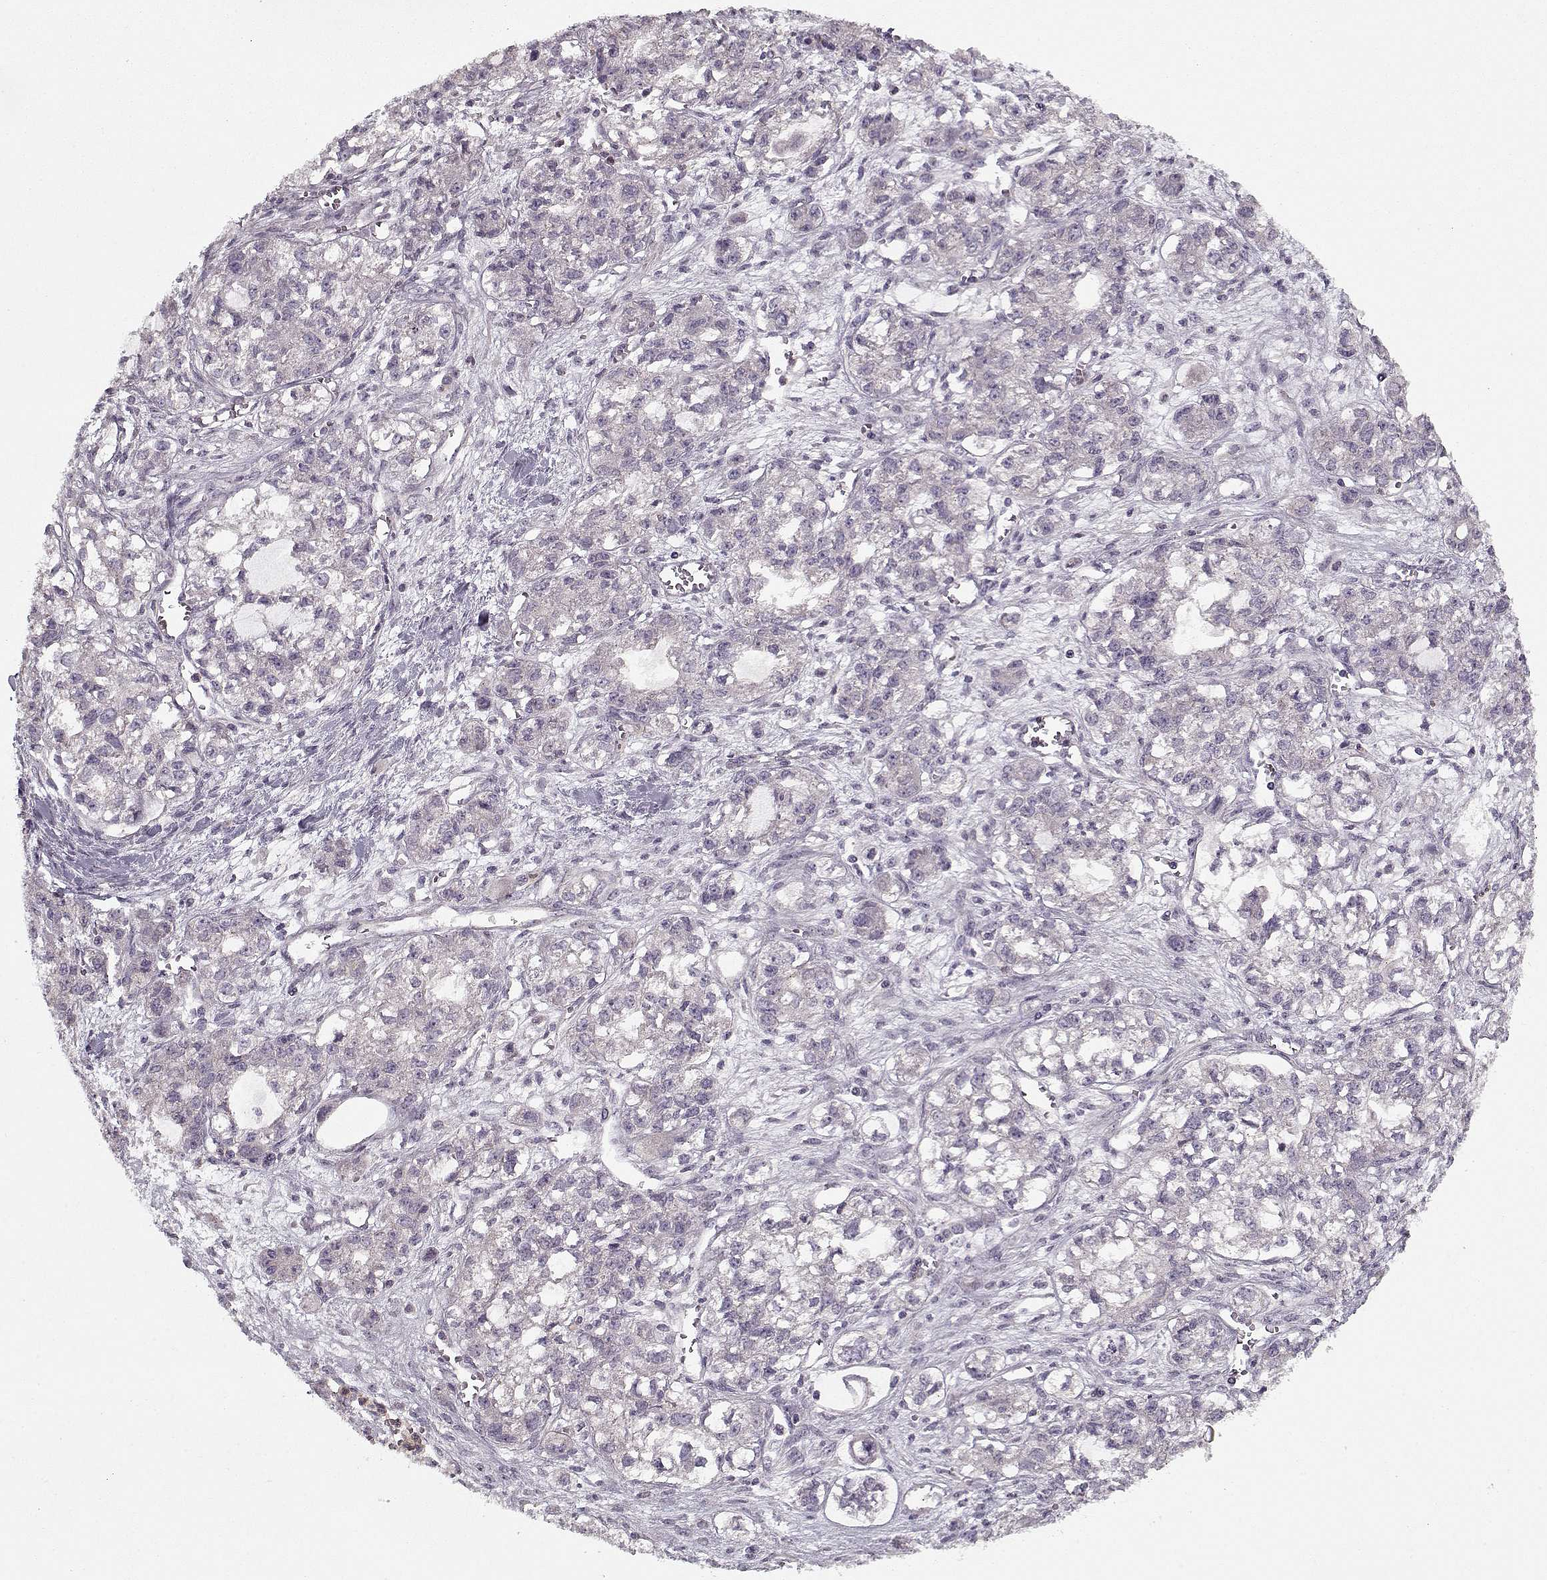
{"staining": {"intensity": "negative", "quantity": "none", "location": "none"}, "tissue": "ovarian cancer", "cell_type": "Tumor cells", "image_type": "cancer", "snomed": [{"axis": "morphology", "description": "Carcinoma, endometroid"}, {"axis": "topography", "description": "Ovary"}], "caption": "Micrograph shows no significant protein staining in tumor cells of ovarian cancer.", "gene": "UNC13D", "patient": {"sex": "female", "age": 64}}